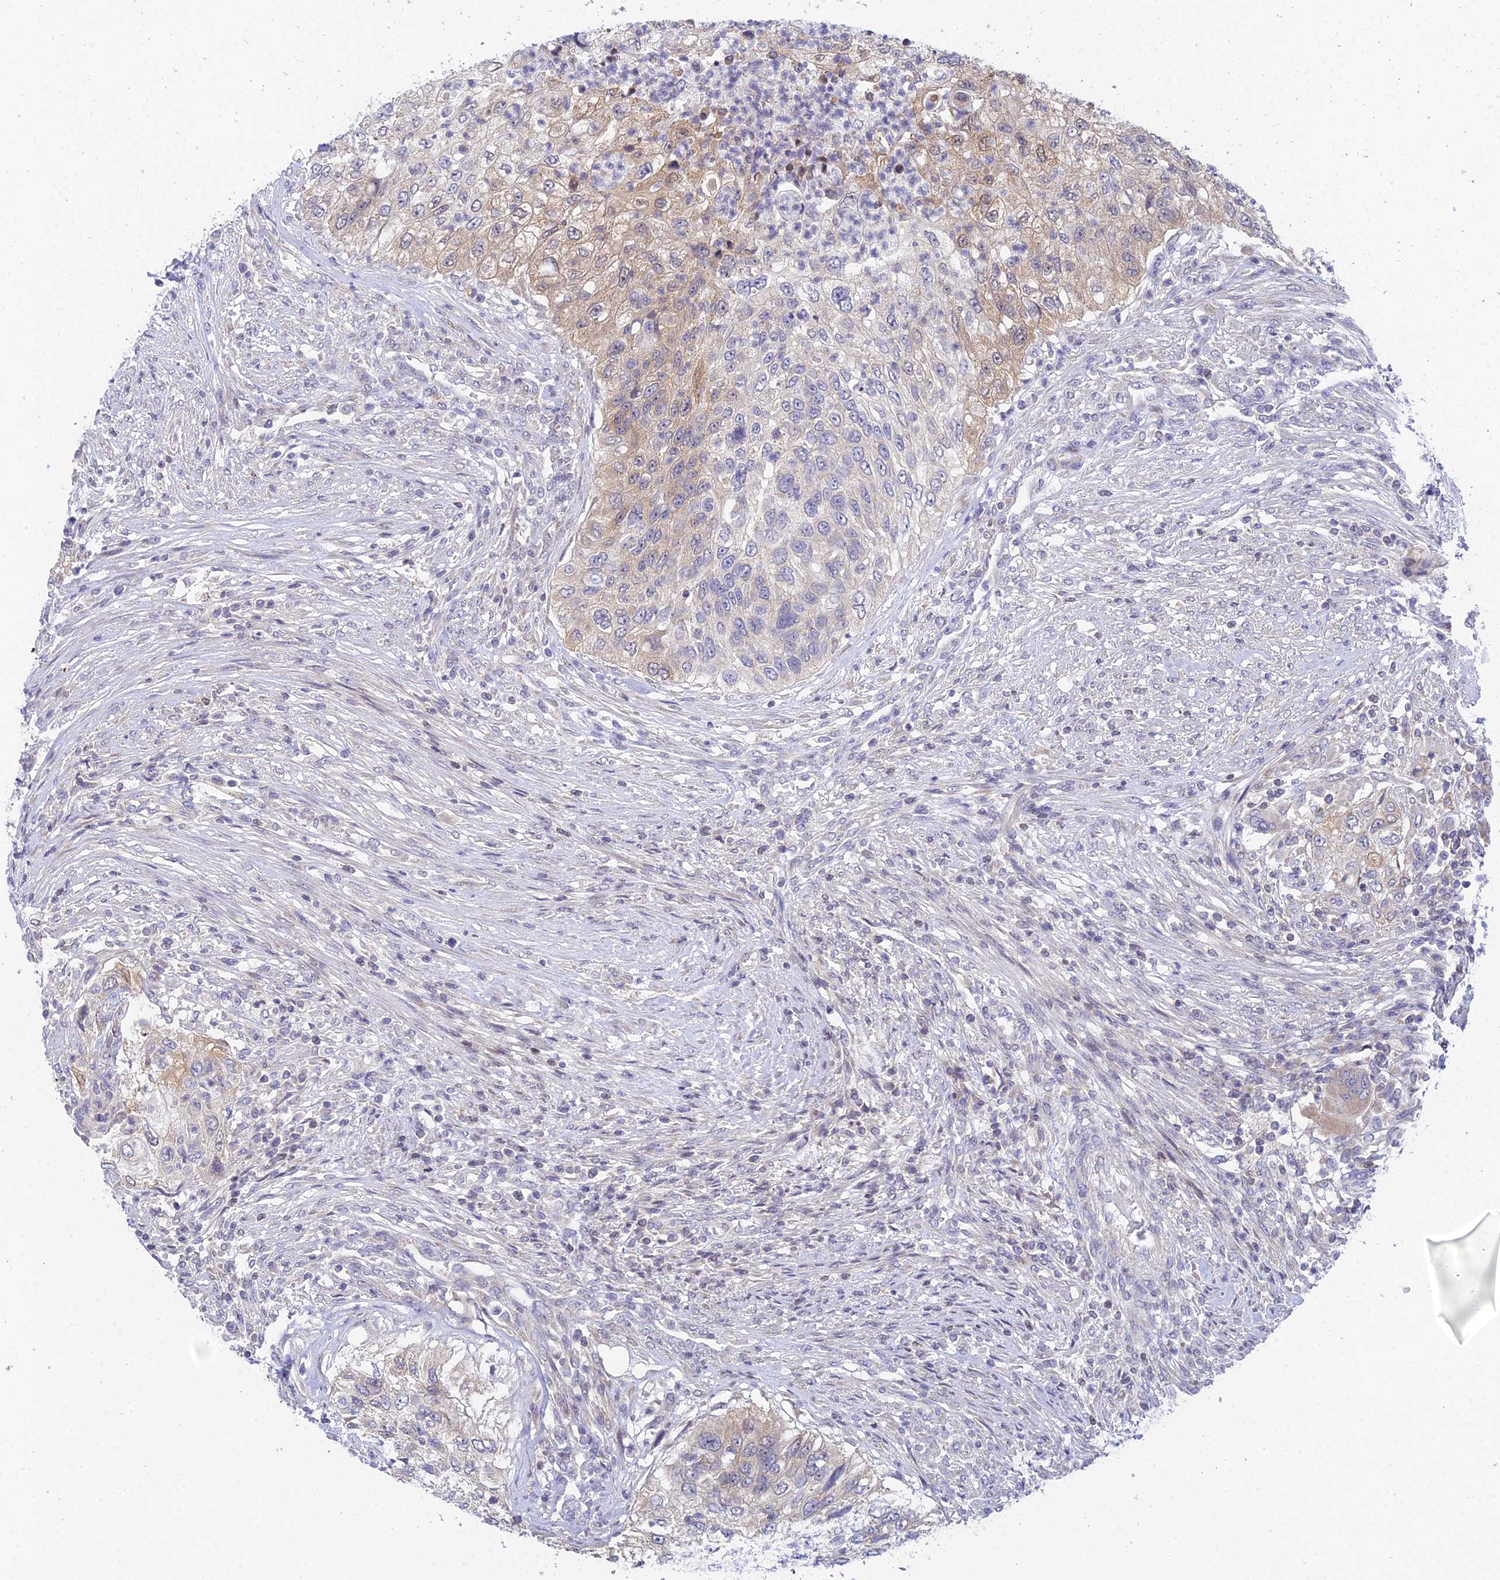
{"staining": {"intensity": "weak", "quantity": "<25%", "location": "cytoplasmic/membranous"}, "tissue": "urothelial cancer", "cell_type": "Tumor cells", "image_type": "cancer", "snomed": [{"axis": "morphology", "description": "Urothelial carcinoma, High grade"}, {"axis": "topography", "description": "Urinary bladder"}], "caption": "This is a image of immunohistochemistry staining of urothelial cancer, which shows no positivity in tumor cells.", "gene": "ELOA2", "patient": {"sex": "female", "age": 60}}